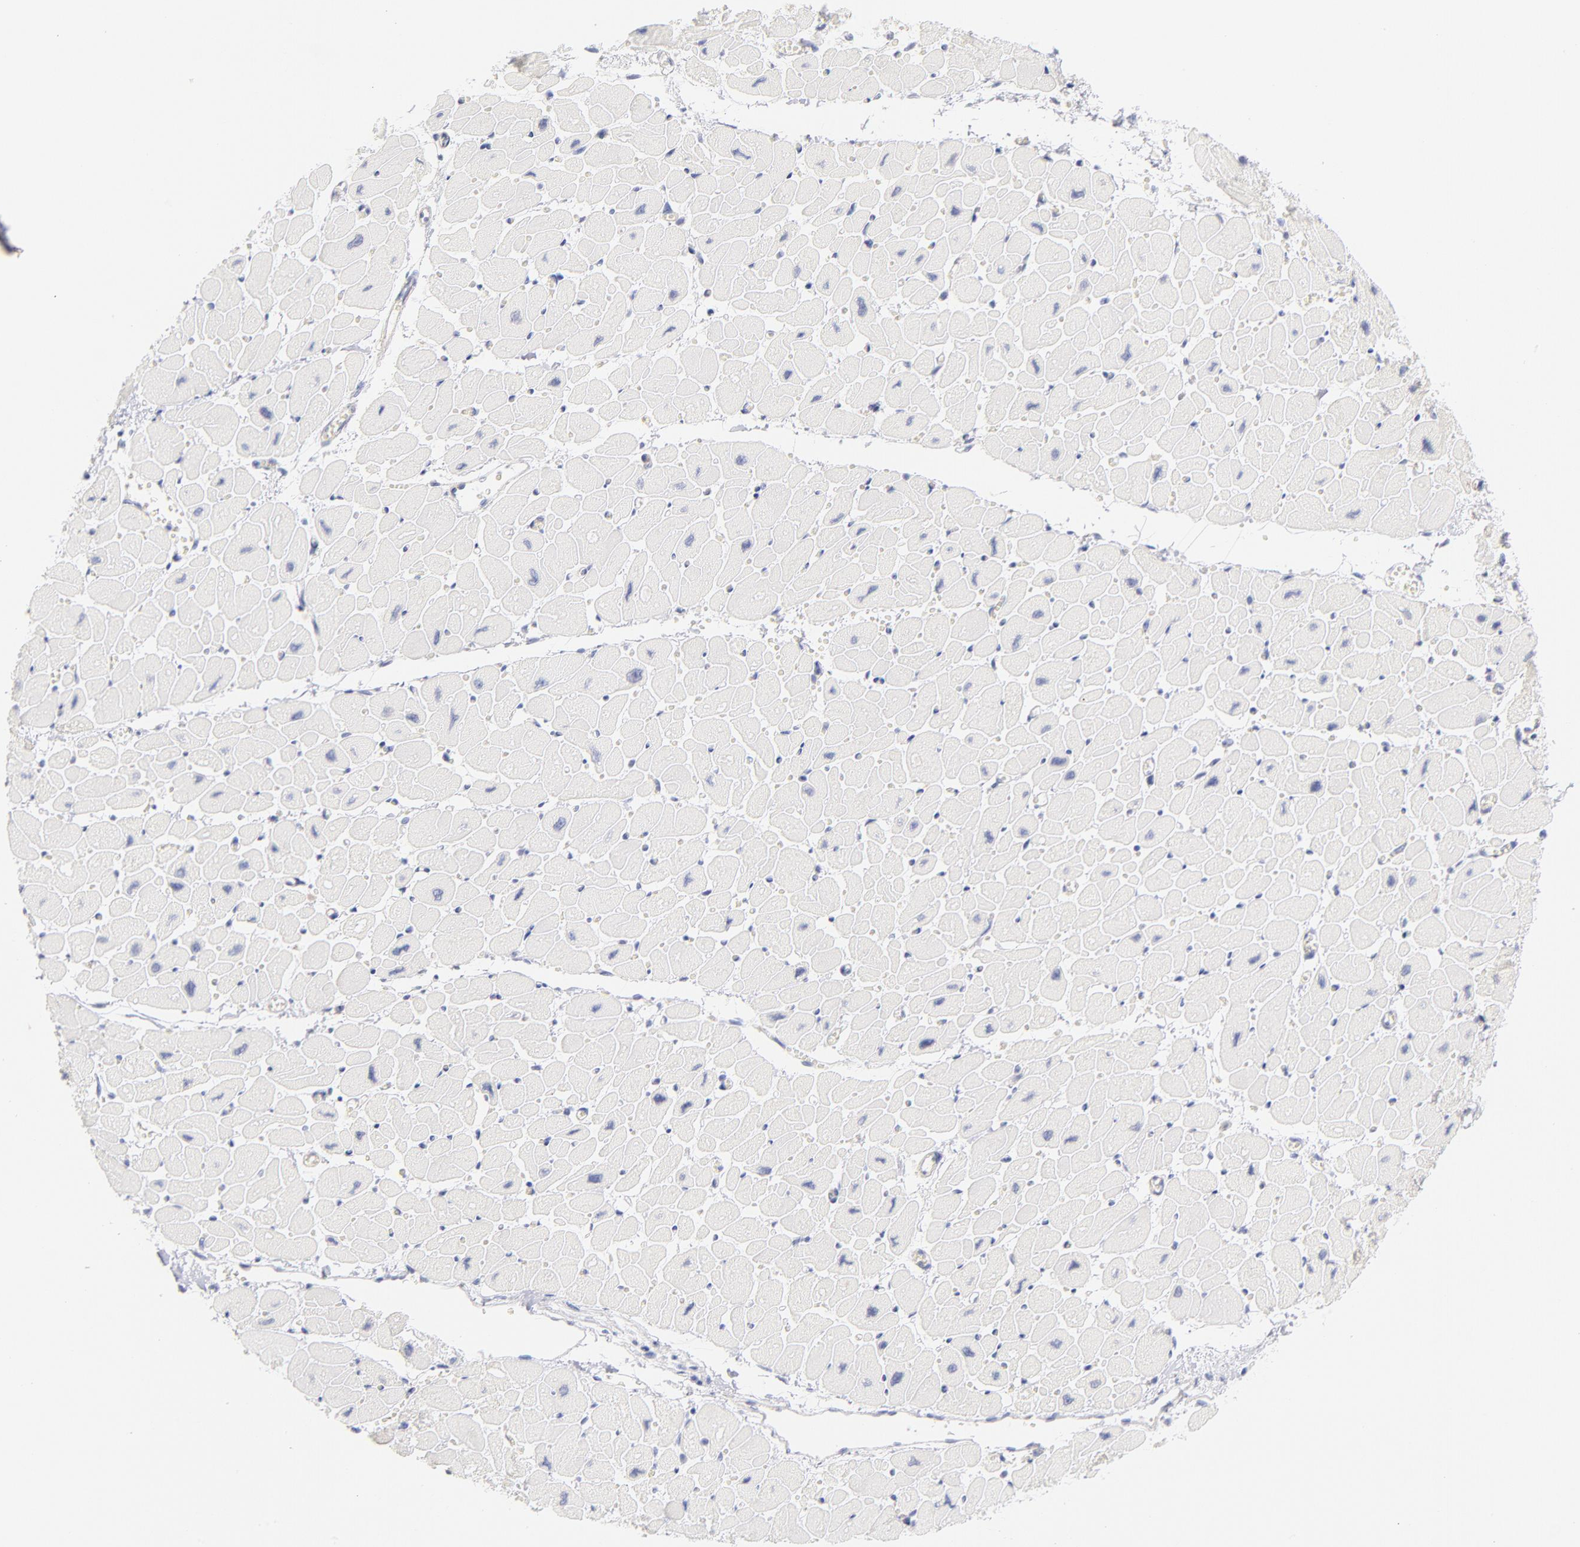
{"staining": {"intensity": "negative", "quantity": "none", "location": "none"}, "tissue": "heart muscle", "cell_type": "Cardiomyocytes", "image_type": "normal", "snomed": [{"axis": "morphology", "description": "Normal tissue, NOS"}, {"axis": "topography", "description": "Heart"}], "caption": "Immunohistochemical staining of benign human heart muscle exhibits no significant positivity in cardiomyocytes.", "gene": "CASP6", "patient": {"sex": "female", "age": 54}}